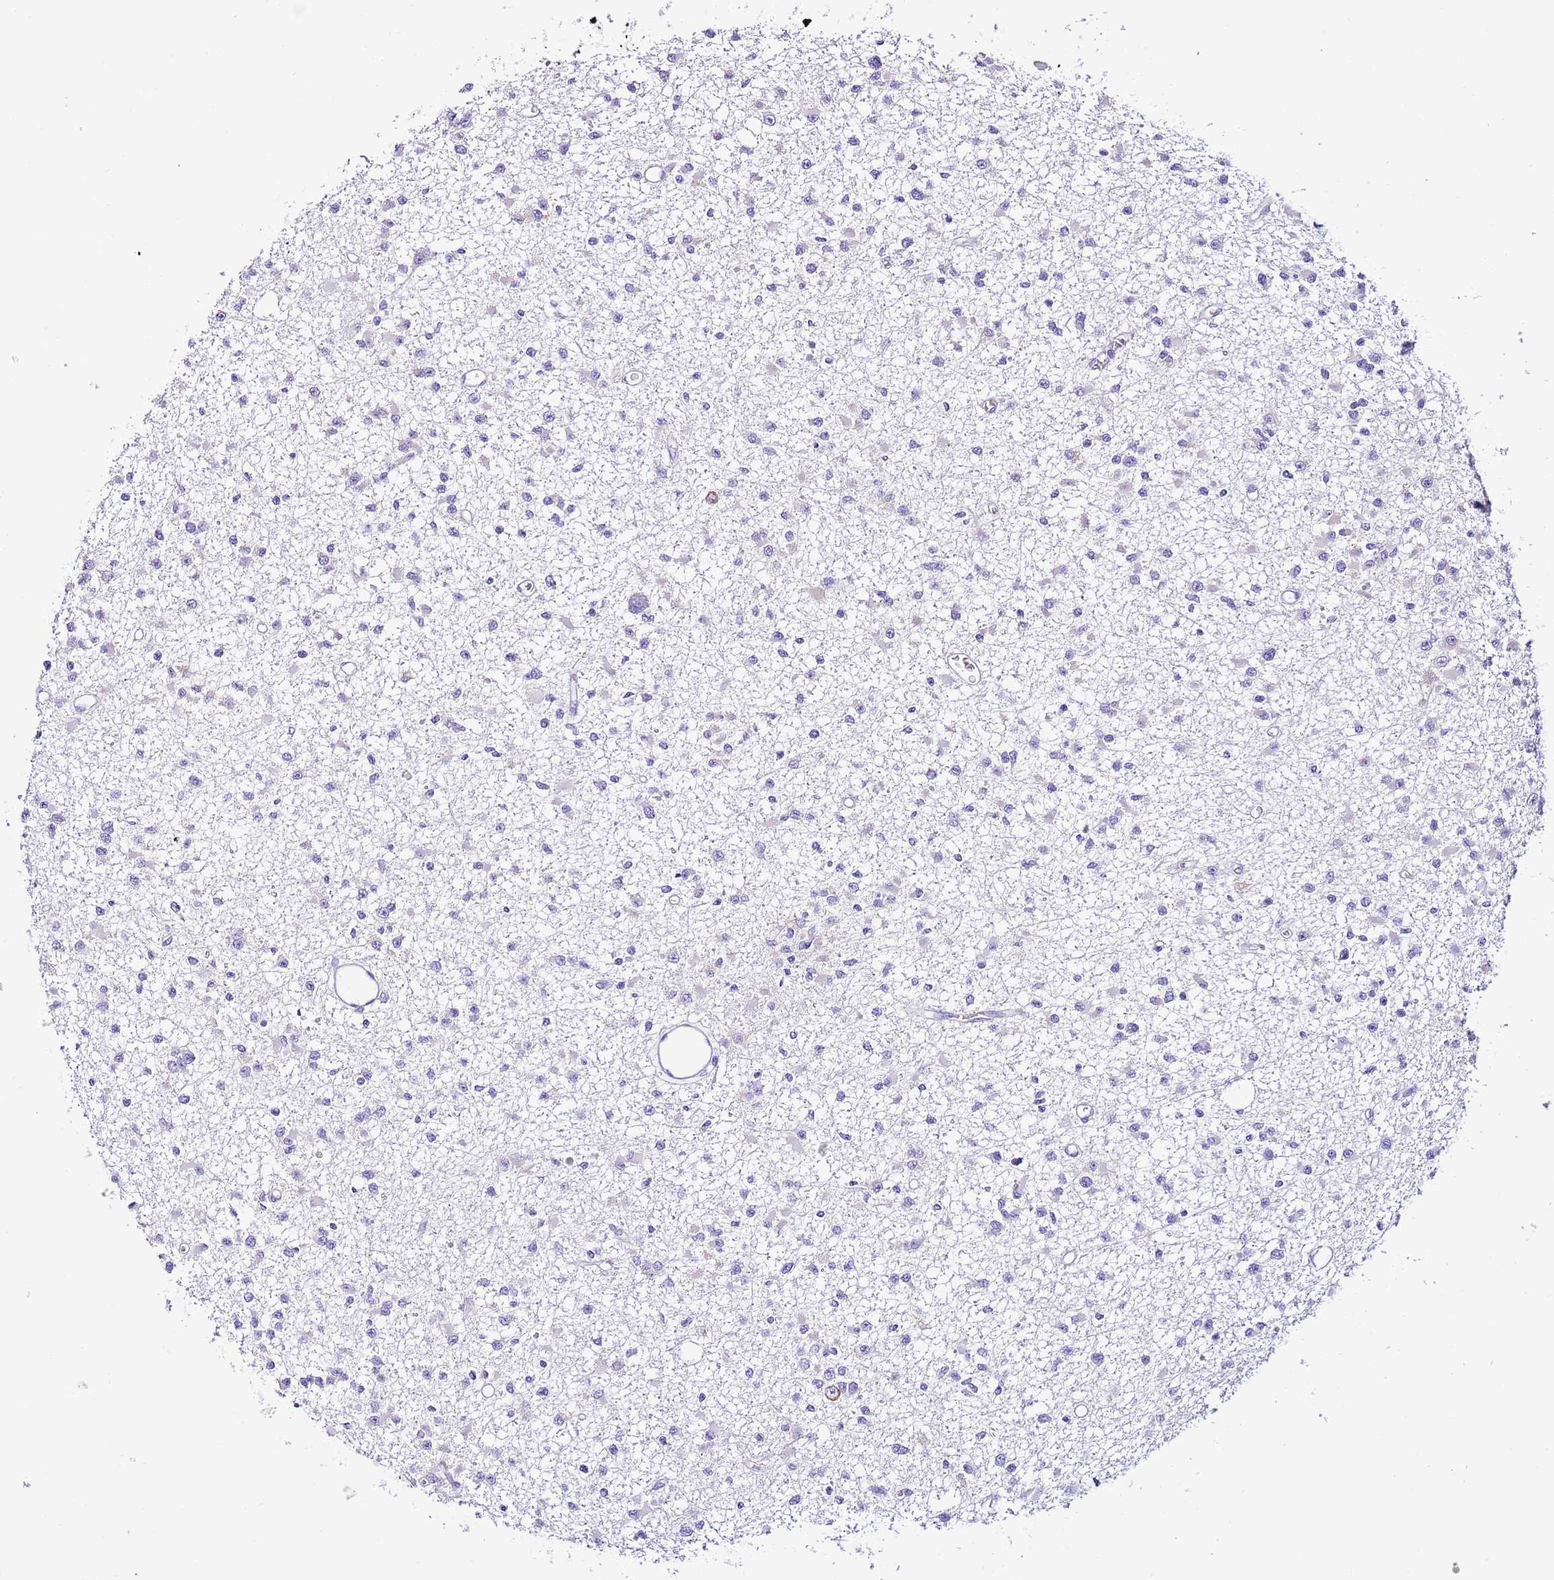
{"staining": {"intensity": "negative", "quantity": "none", "location": "none"}, "tissue": "glioma", "cell_type": "Tumor cells", "image_type": "cancer", "snomed": [{"axis": "morphology", "description": "Glioma, malignant, Low grade"}, {"axis": "topography", "description": "Brain"}], "caption": "Immunohistochemical staining of low-grade glioma (malignant) reveals no significant expression in tumor cells.", "gene": "RPS10", "patient": {"sex": "female", "age": 22}}